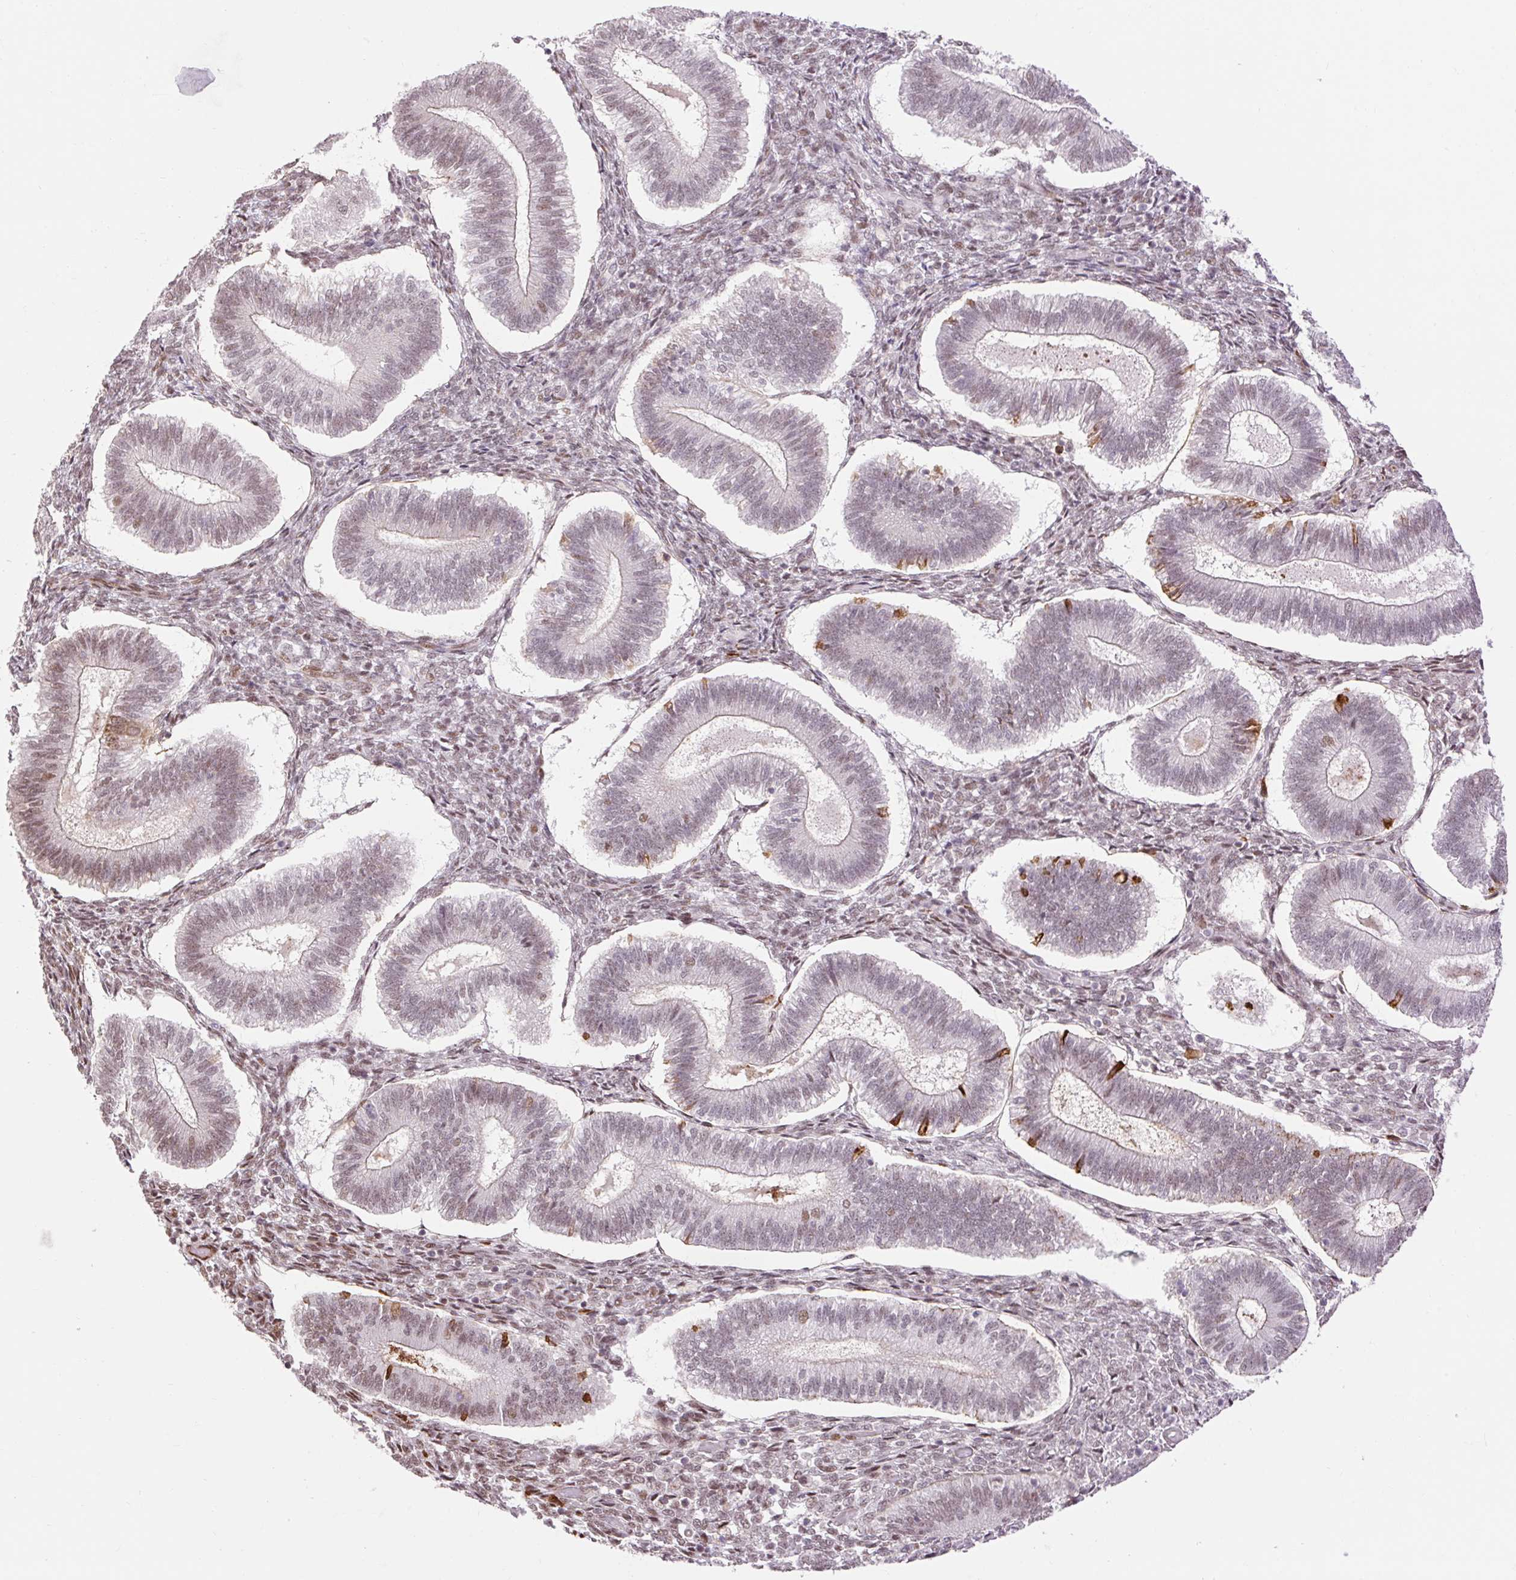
{"staining": {"intensity": "moderate", "quantity": "<25%", "location": "nuclear"}, "tissue": "endometrium", "cell_type": "Cells in endometrial stroma", "image_type": "normal", "snomed": [{"axis": "morphology", "description": "Normal tissue, NOS"}, {"axis": "topography", "description": "Endometrium"}], "caption": "A brown stain labels moderate nuclear positivity of a protein in cells in endometrial stroma of benign human endometrium. Immunohistochemistry (ihc) stains the protein in brown and the nuclei are stained blue.", "gene": "RIPPLY3", "patient": {"sex": "female", "age": 25}}